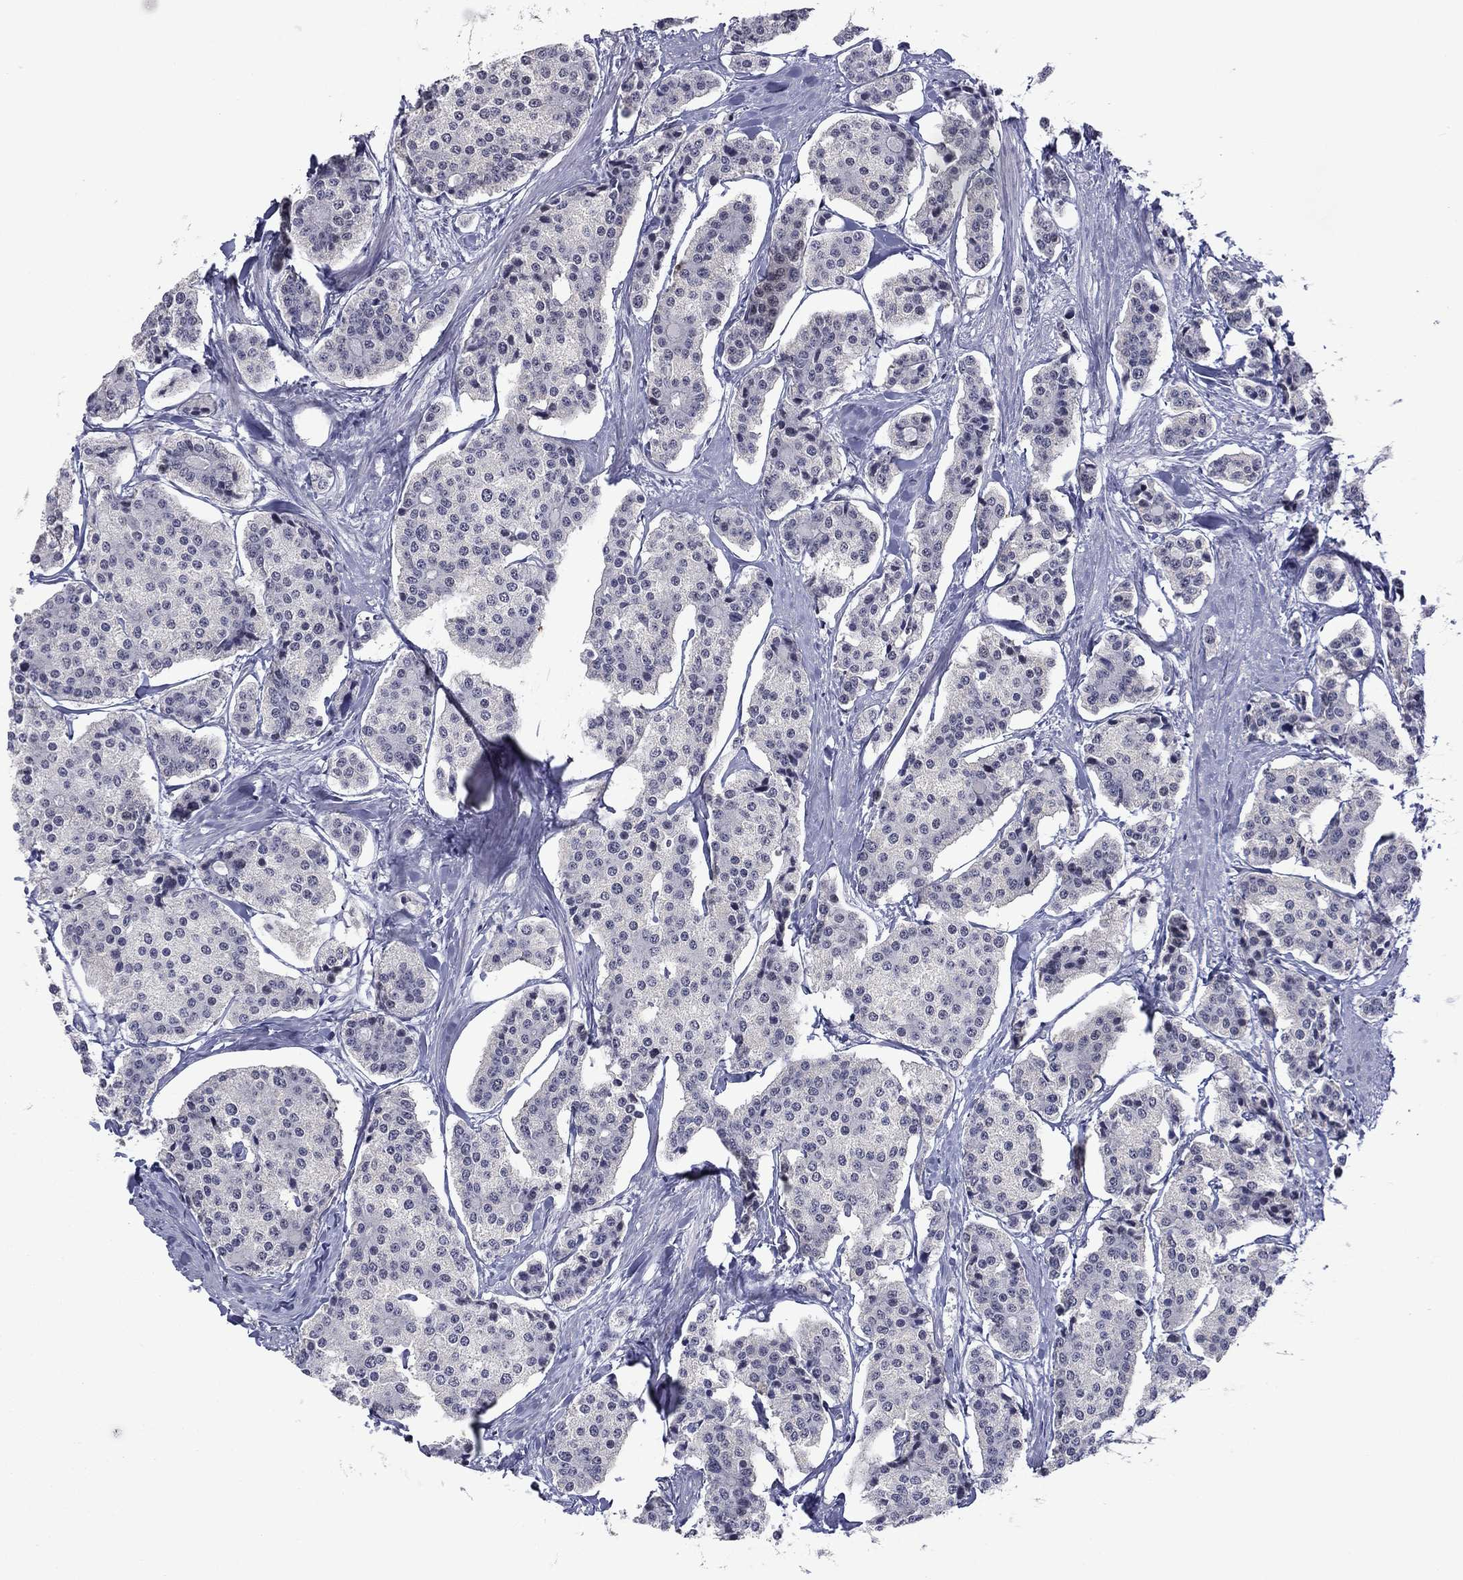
{"staining": {"intensity": "negative", "quantity": "none", "location": "none"}, "tissue": "carcinoid", "cell_type": "Tumor cells", "image_type": "cancer", "snomed": [{"axis": "morphology", "description": "Carcinoid, malignant, NOS"}, {"axis": "topography", "description": "Small intestine"}], "caption": "This is an immunohistochemistry (IHC) histopathology image of carcinoid (malignant). There is no expression in tumor cells.", "gene": "ETV5", "patient": {"sex": "female", "age": 65}}